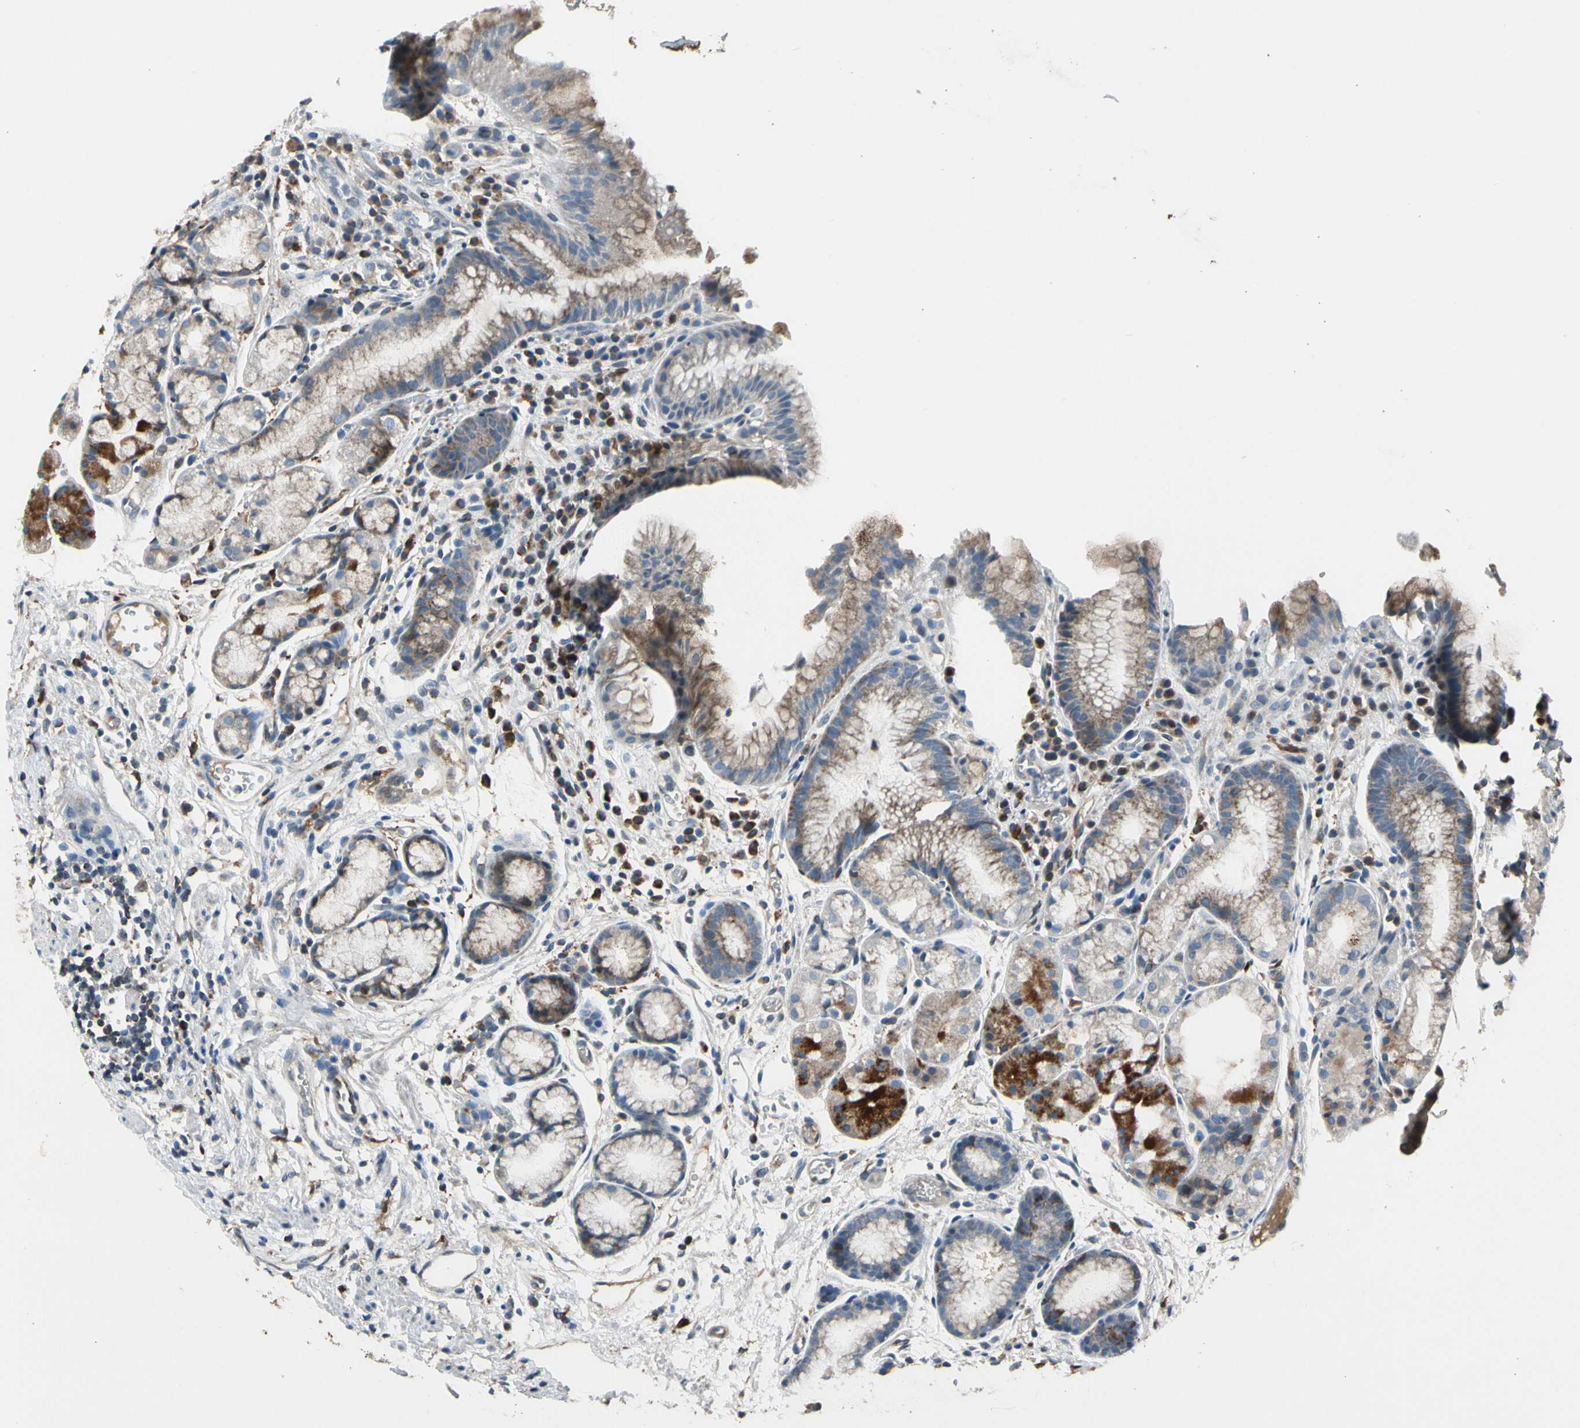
{"staining": {"intensity": "moderate", "quantity": "25%-75%", "location": "cytoplasmic/membranous"}, "tissue": "stomach", "cell_type": "Glandular cells", "image_type": "normal", "snomed": [{"axis": "morphology", "description": "Normal tissue, NOS"}, {"axis": "topography", "description": "Stomach, upper"}], "caption": "Glandular cells reveal medium levels of moderate cytoplasmic/membranous positivity in approximately 25%-75% of cells in normal stomach.", "gene": "NPHP3", "patient": {"sex": "male", "age": 72}}